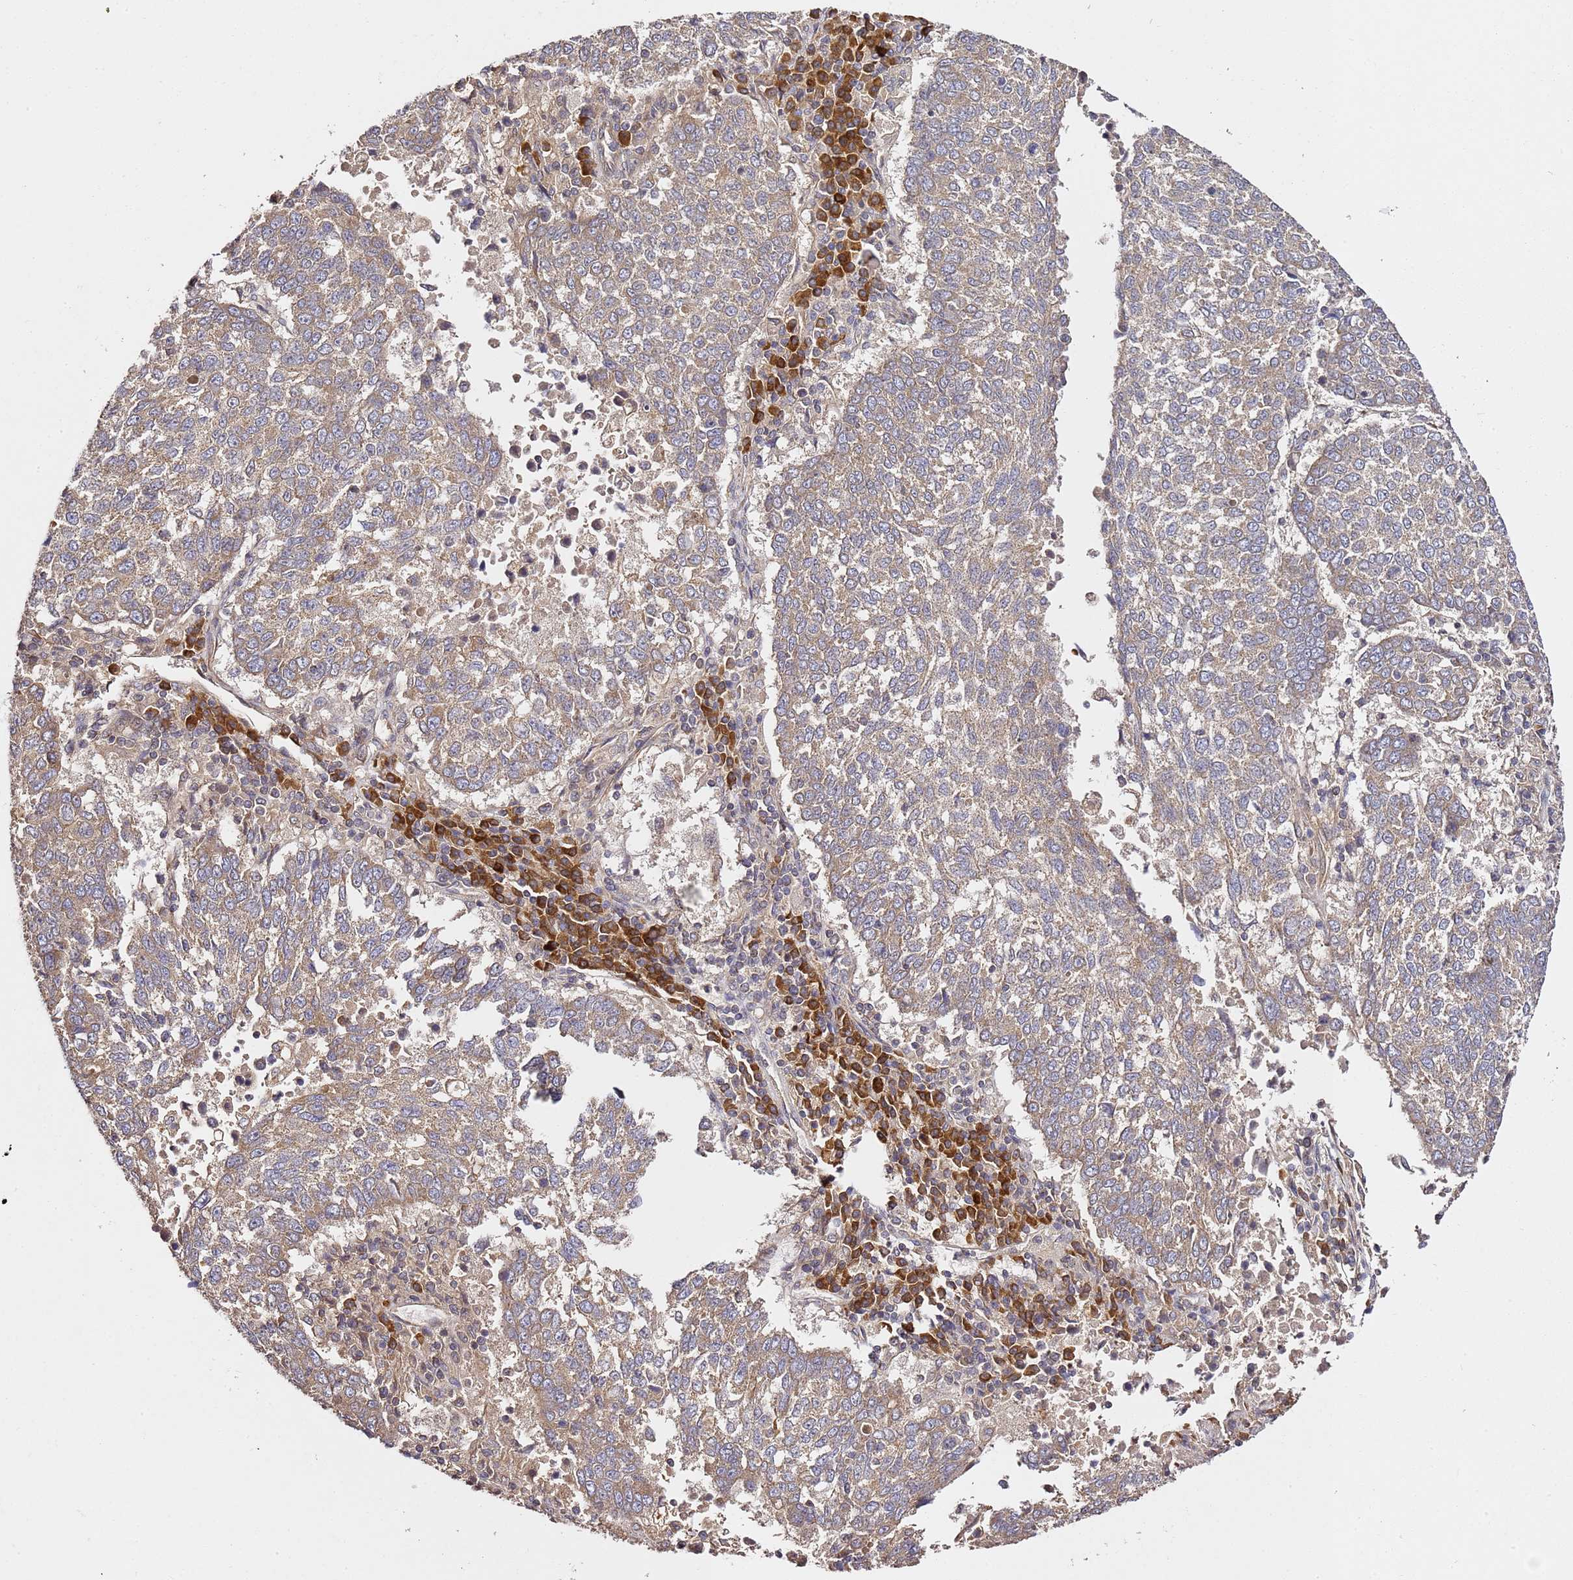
{"staining": {"intensity": "moderate", "quantity": ">75%", "location": "cytoplasmic/membranous"}, "tissue": "lung cancer", "cell_type": "Tumor cells", "image_type": "cancer", "snomed": [{"axis": "morphology", "description": "Squamous cell carcinoma, NOS"}, {"axis": "topography", "description": "Lung"}], "caption": "Lung squamous cell carcinoma stained with DAB (3,3'-diaminobenzidine) immunohistochemistry reveals medium levels of moderate cytoplasmic/membranous staining in about >75% of tumor cells.", "gene": "OSBPL2", "patient": {"sex": "male", "age": 73}}